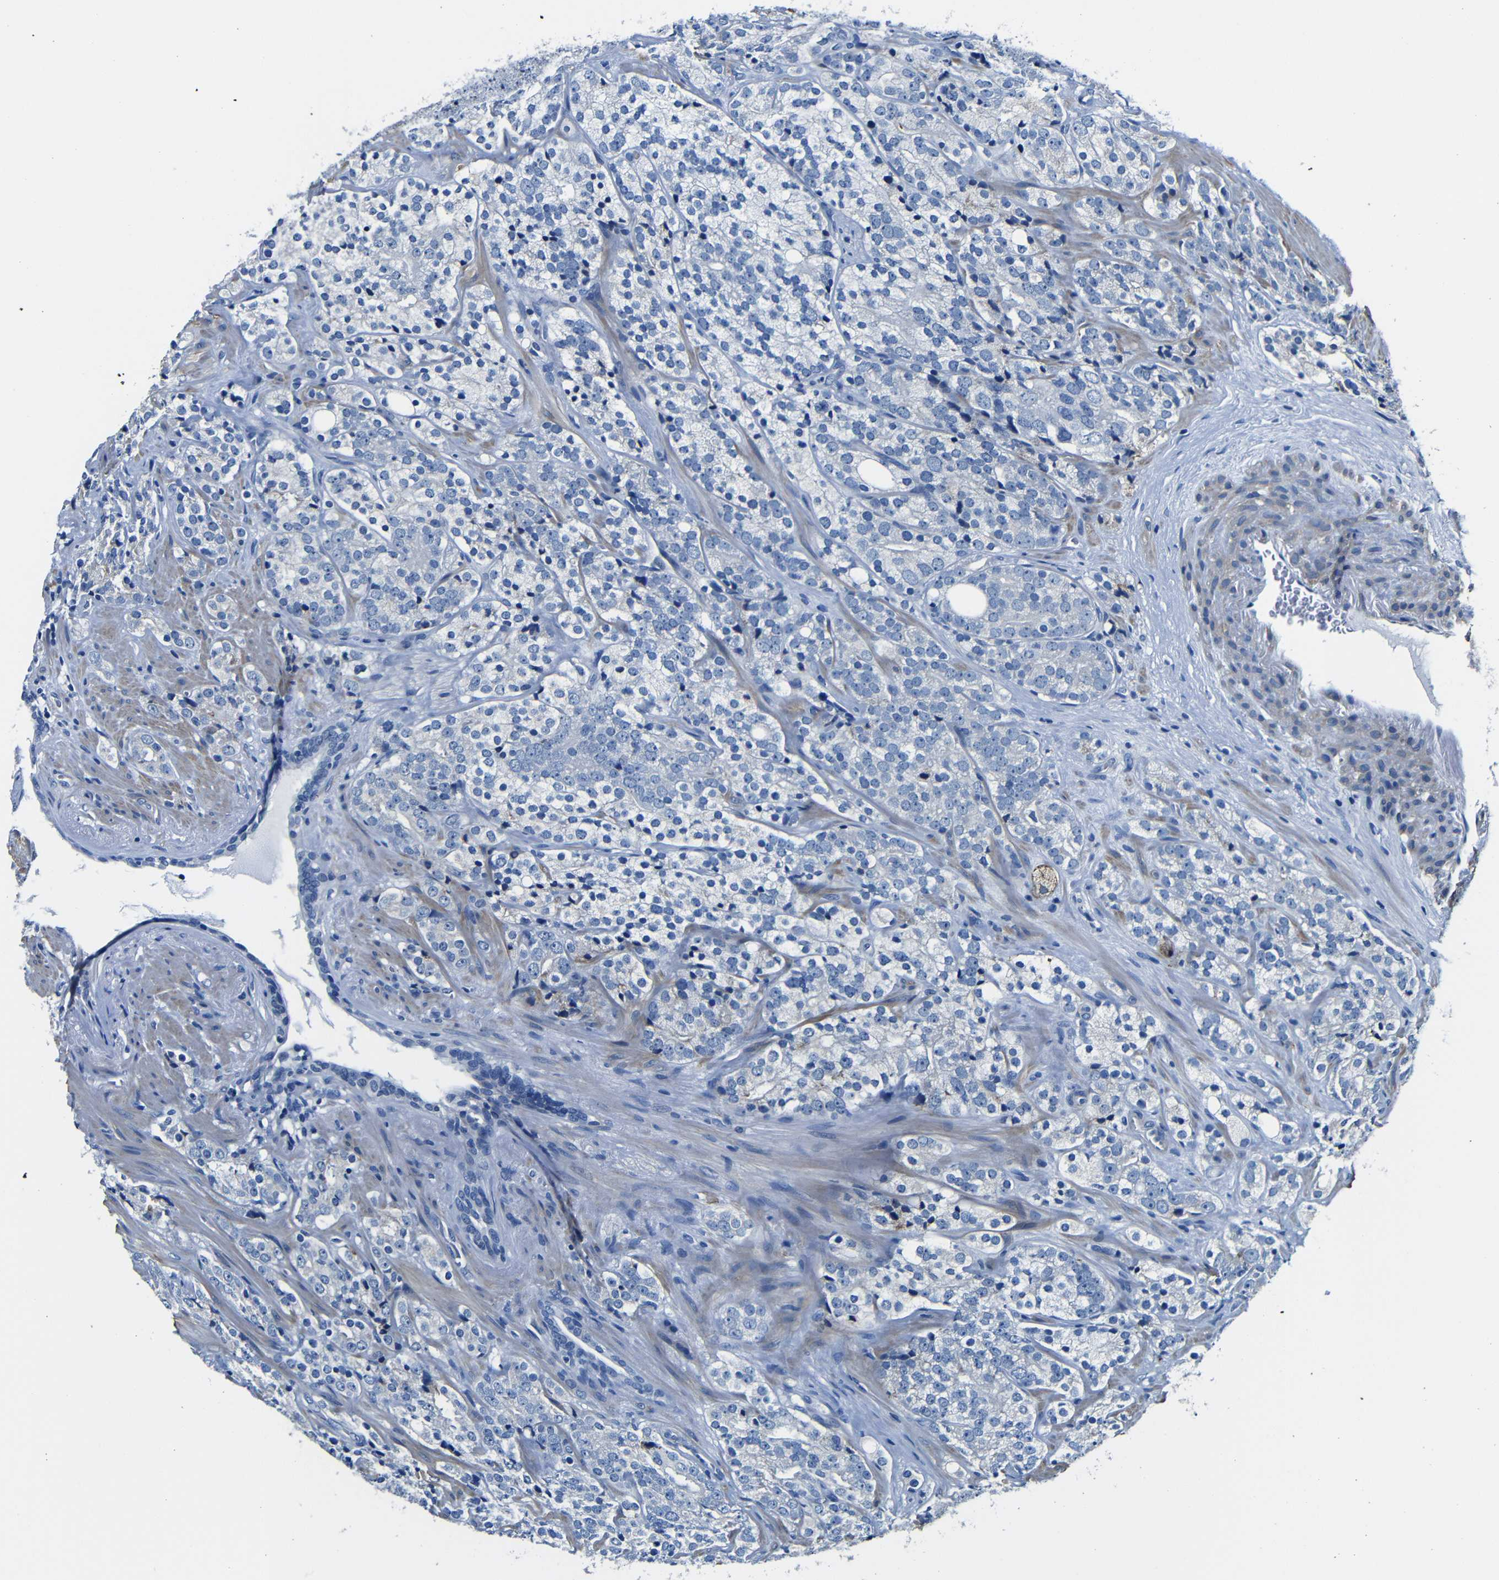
{"staining": {"intensity": "negative", "quantity": "none", "location": "none"}, "tissue": "prostate cancer", "cell_type": "Tumor cells", "image_type": "cancer", "snomed": [{"axis": "morphology", "description": "Adenocarcinoma, High grade"}, {"axis": "topography", "description": "Prostate"}], "caption": "Photomicrograph shows no protein expression in tumor cells of prostate cancer (adenocarcinoma (high-grade)) tissue.", "gene": "TNFAIP1", "patient": {"sex": "male", "age": 71}}